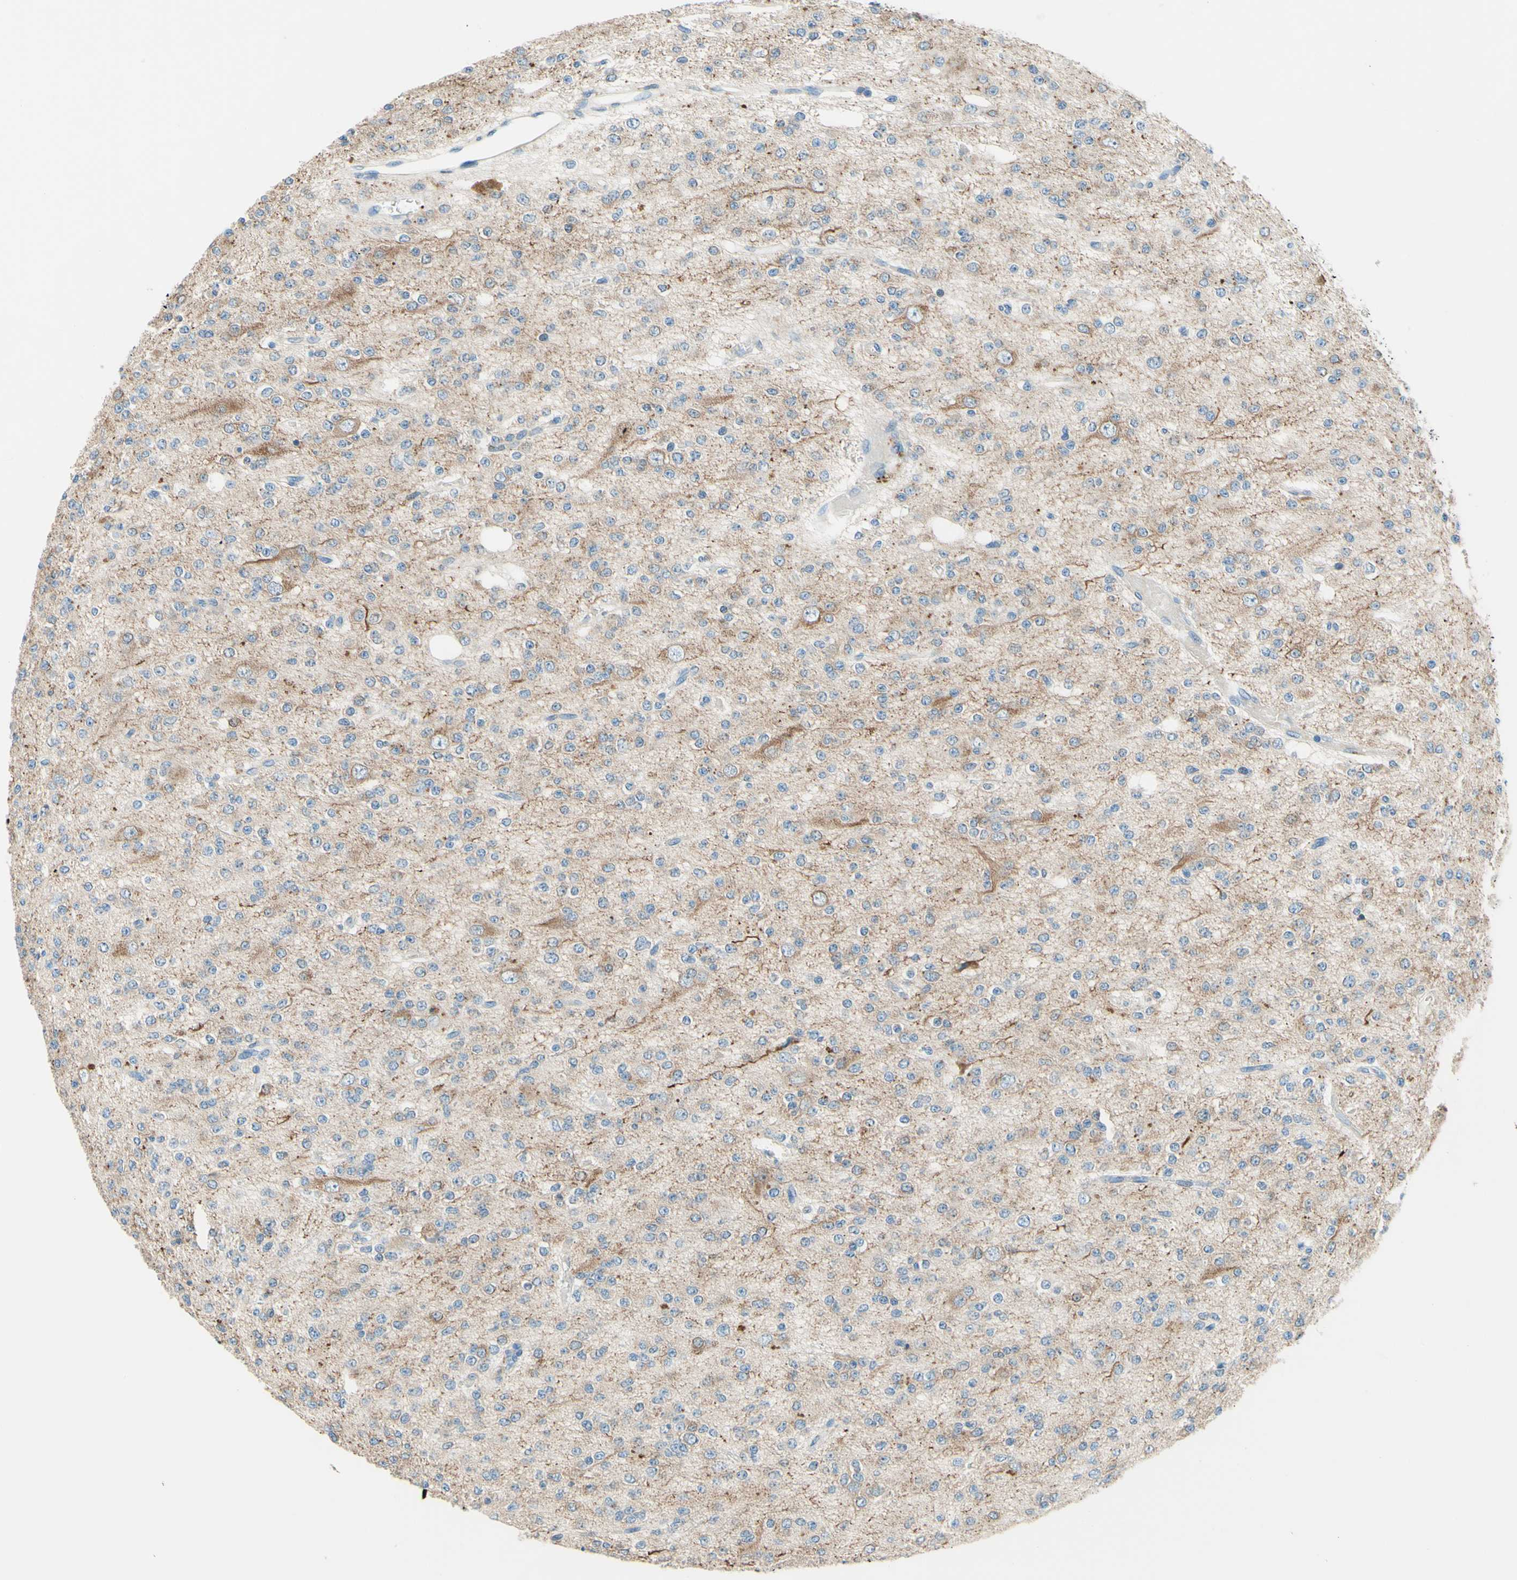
{"staining": {"intensity": "weak", "quantity": "<25%", "location": "cytoplasmic/membranous"}, "tissue": "glioma", "cell_type": "Tumor cells", "image_type": "cancer", "snomed": [{"axis": "morphology", "description": "Glioma, malignant, Low grade"}, {"axis": "topography", "description": "Brain"}], "caption": "The IHC image has no significant positivity in tumor cells of glioma tissue.", "gene": "SIGLEC9", "patient": {"sex": "male", "age": 38}}